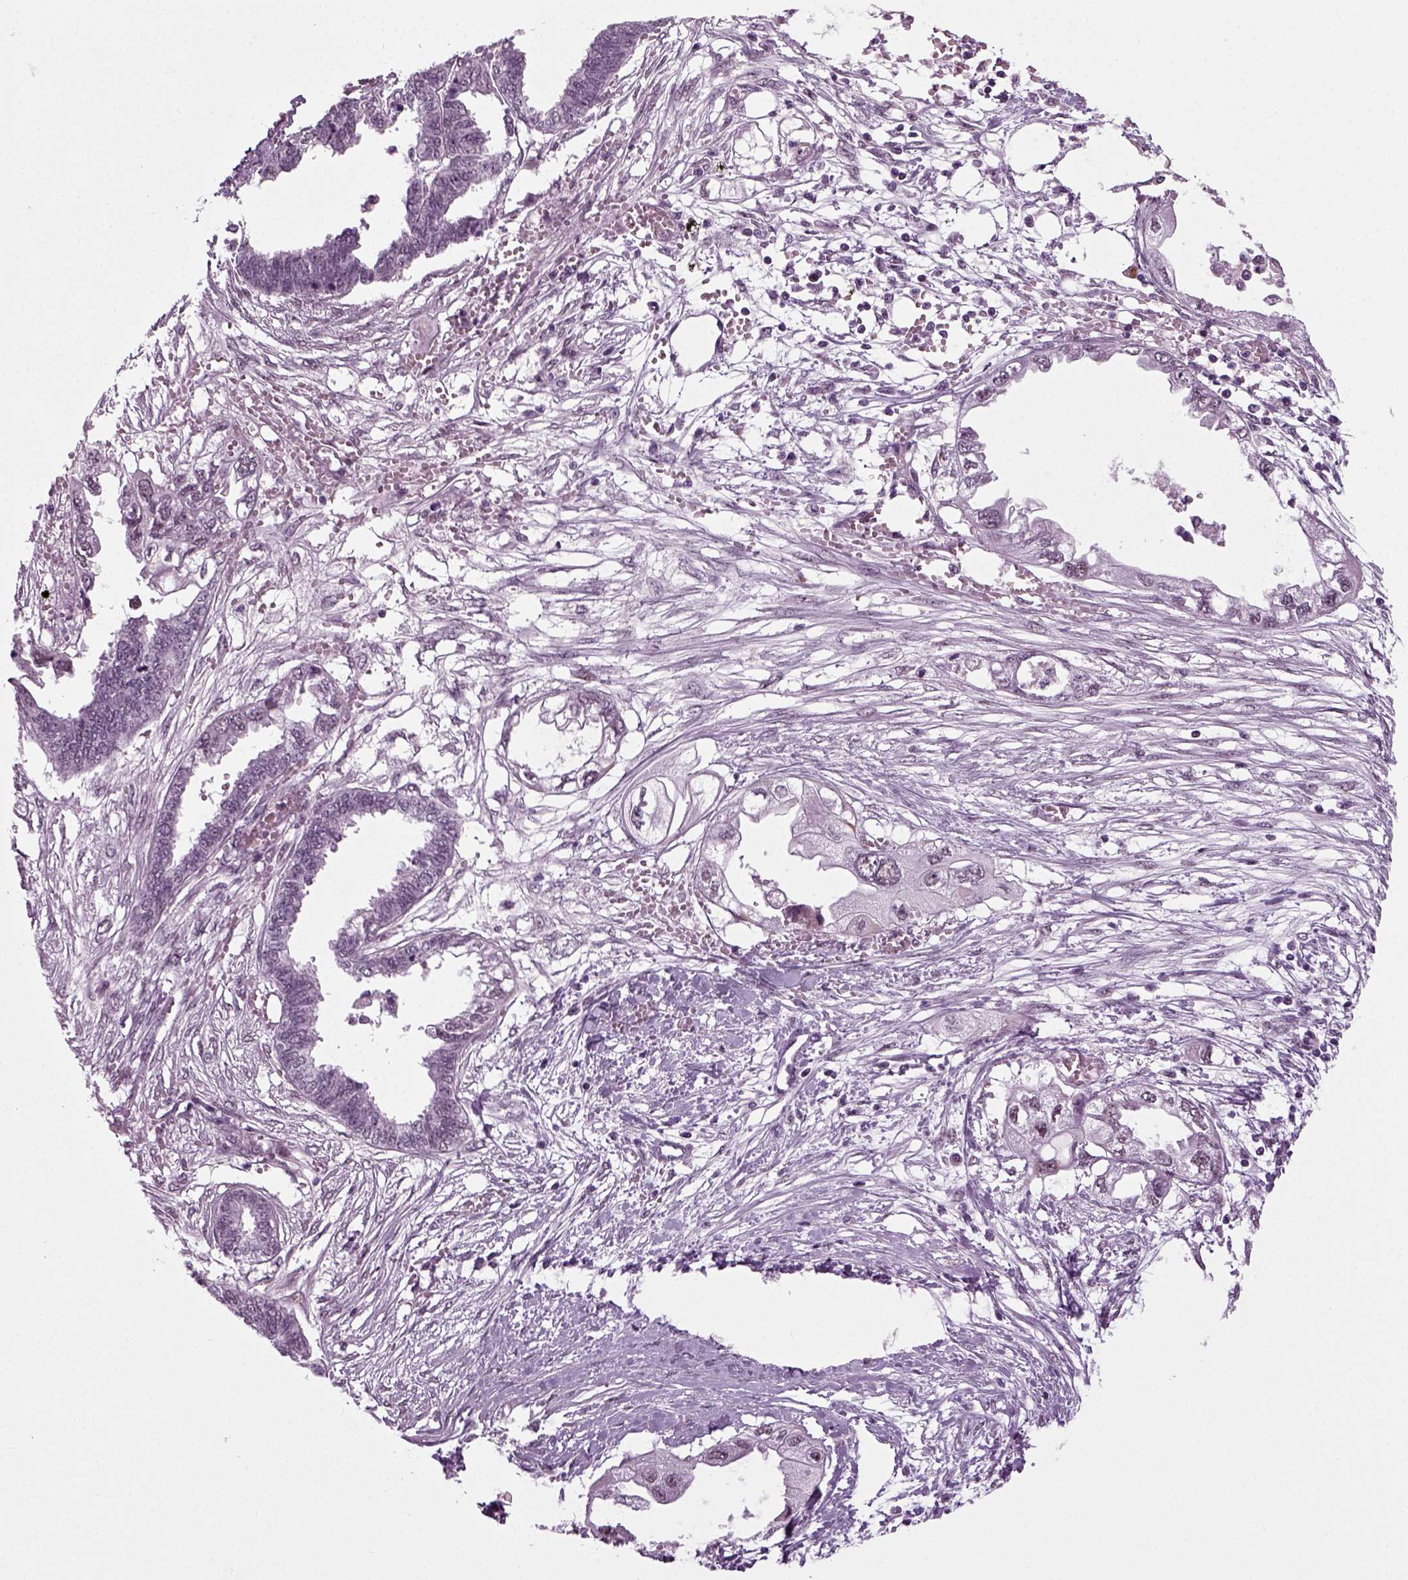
{"staining": {"intensity": "negative", "quantity": "none", "location": "none"}, "tissue": "endometrial cancer", "cell_type": "Tumor cells", "image_type": "cancer", "snomed": [{"axis": "morphology", "description": "Adenocarcinoma, NOS"}, {"axis": "morphology", "description": "Adenocarcinoma, metastatic, NOS"}, {"axis": "topography", "description": "Adipose tissue"}, {"axis": "topography", "description": "Endometrium"}], "caption": "Histopathology image shows no protein staining in tumor cells of adenocarcinoma (endometrial) tissue.", "gene": "RCOR3", "patient": {"sex": "female", "age": 67}}